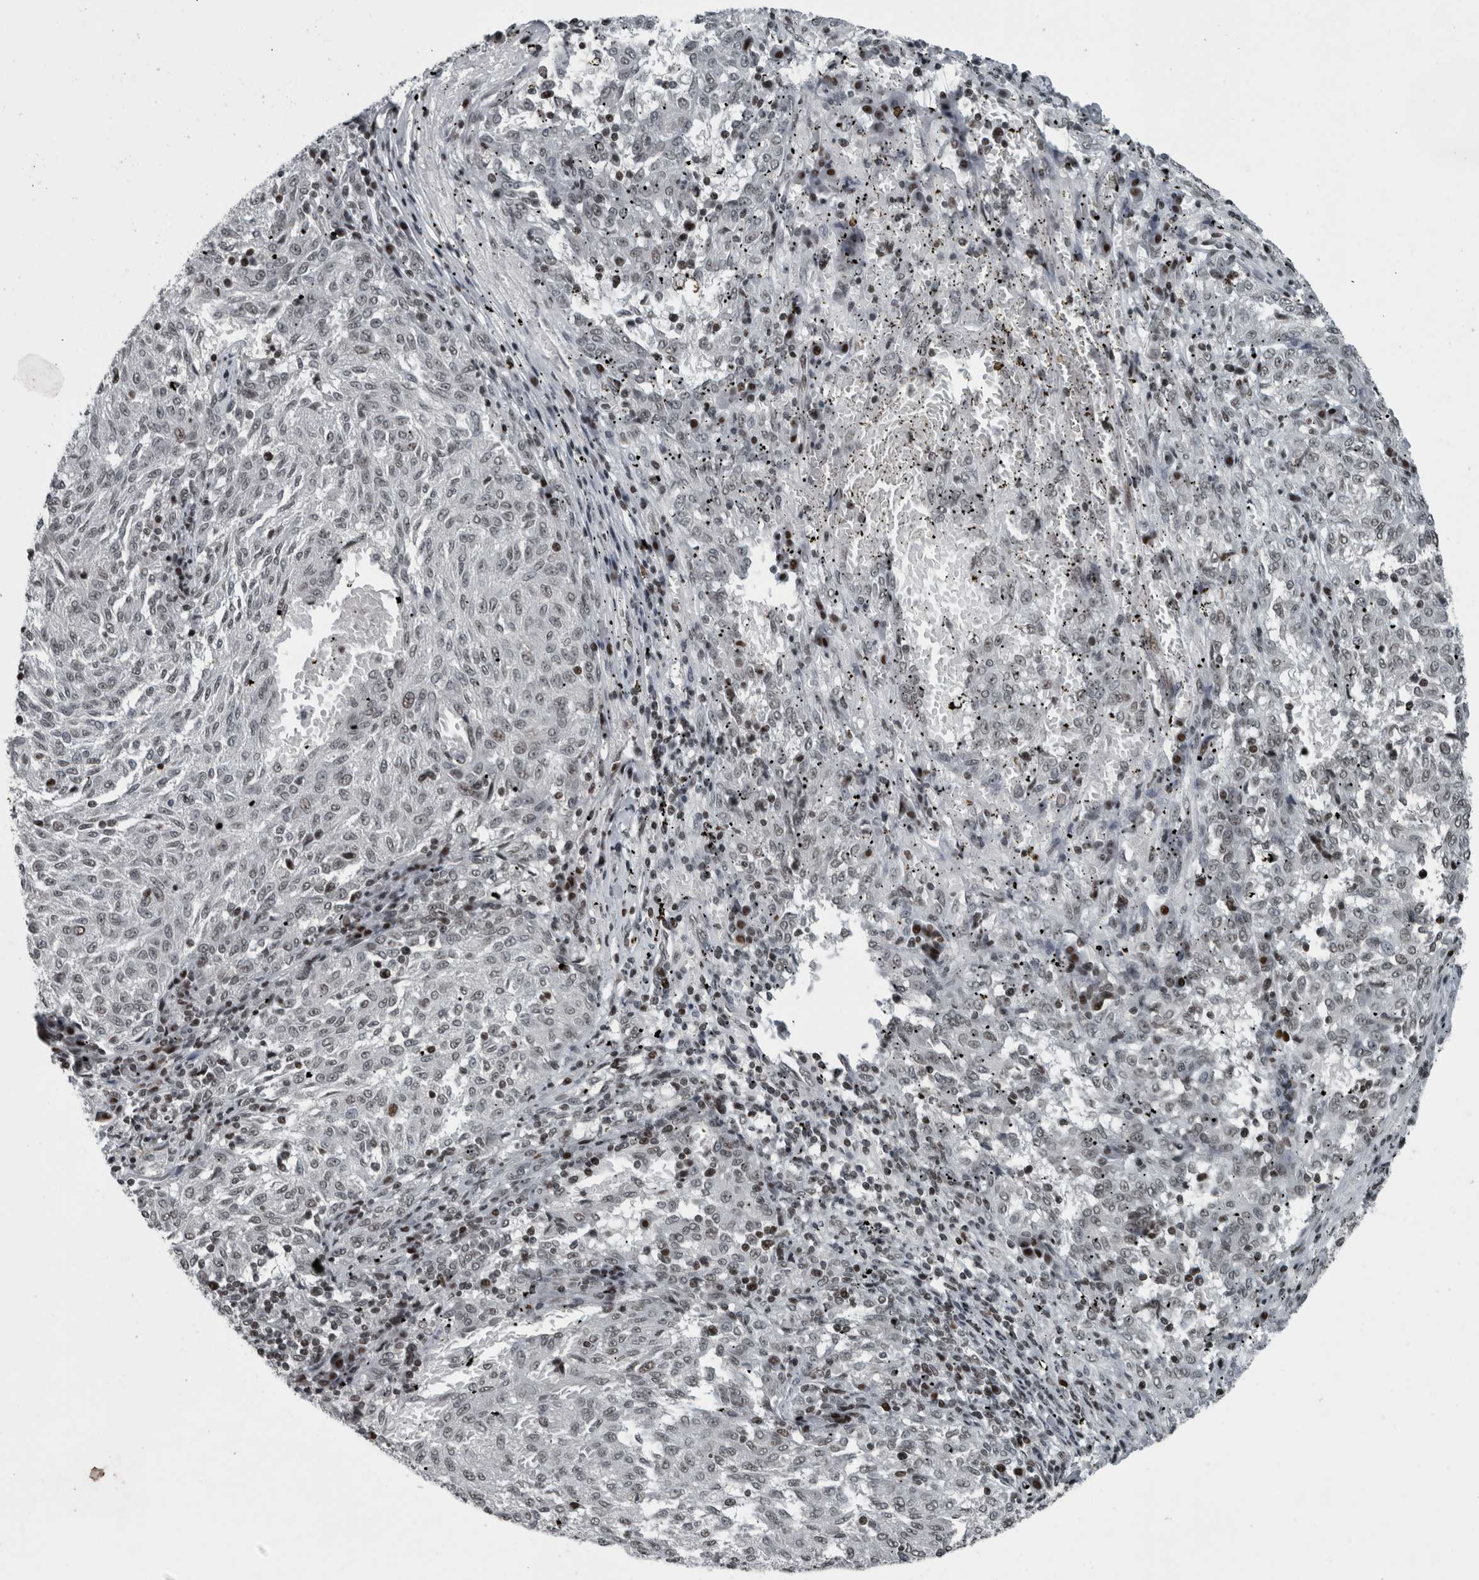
{"staining": {"intensity": "weak", "quantity": "25%-75%", "location": "nuclear"}, "tissue": "melanoma", "cell_type": "Tumor cells", "image_type": "cancer", "snomed": [{"axis": "morphology", "description": "Malignant melanoma, NOS"}, {"axis": "topography", "description": "Skin"}], "caption": "DAB immunohistochemical staining of melanoma reveals weak nuclear protein staining in approximately 25%-75% of tumor cells. Nuclei are stained in blue.", "gene": "UNC50", "patient": {"sex": "female", "age": 72}}